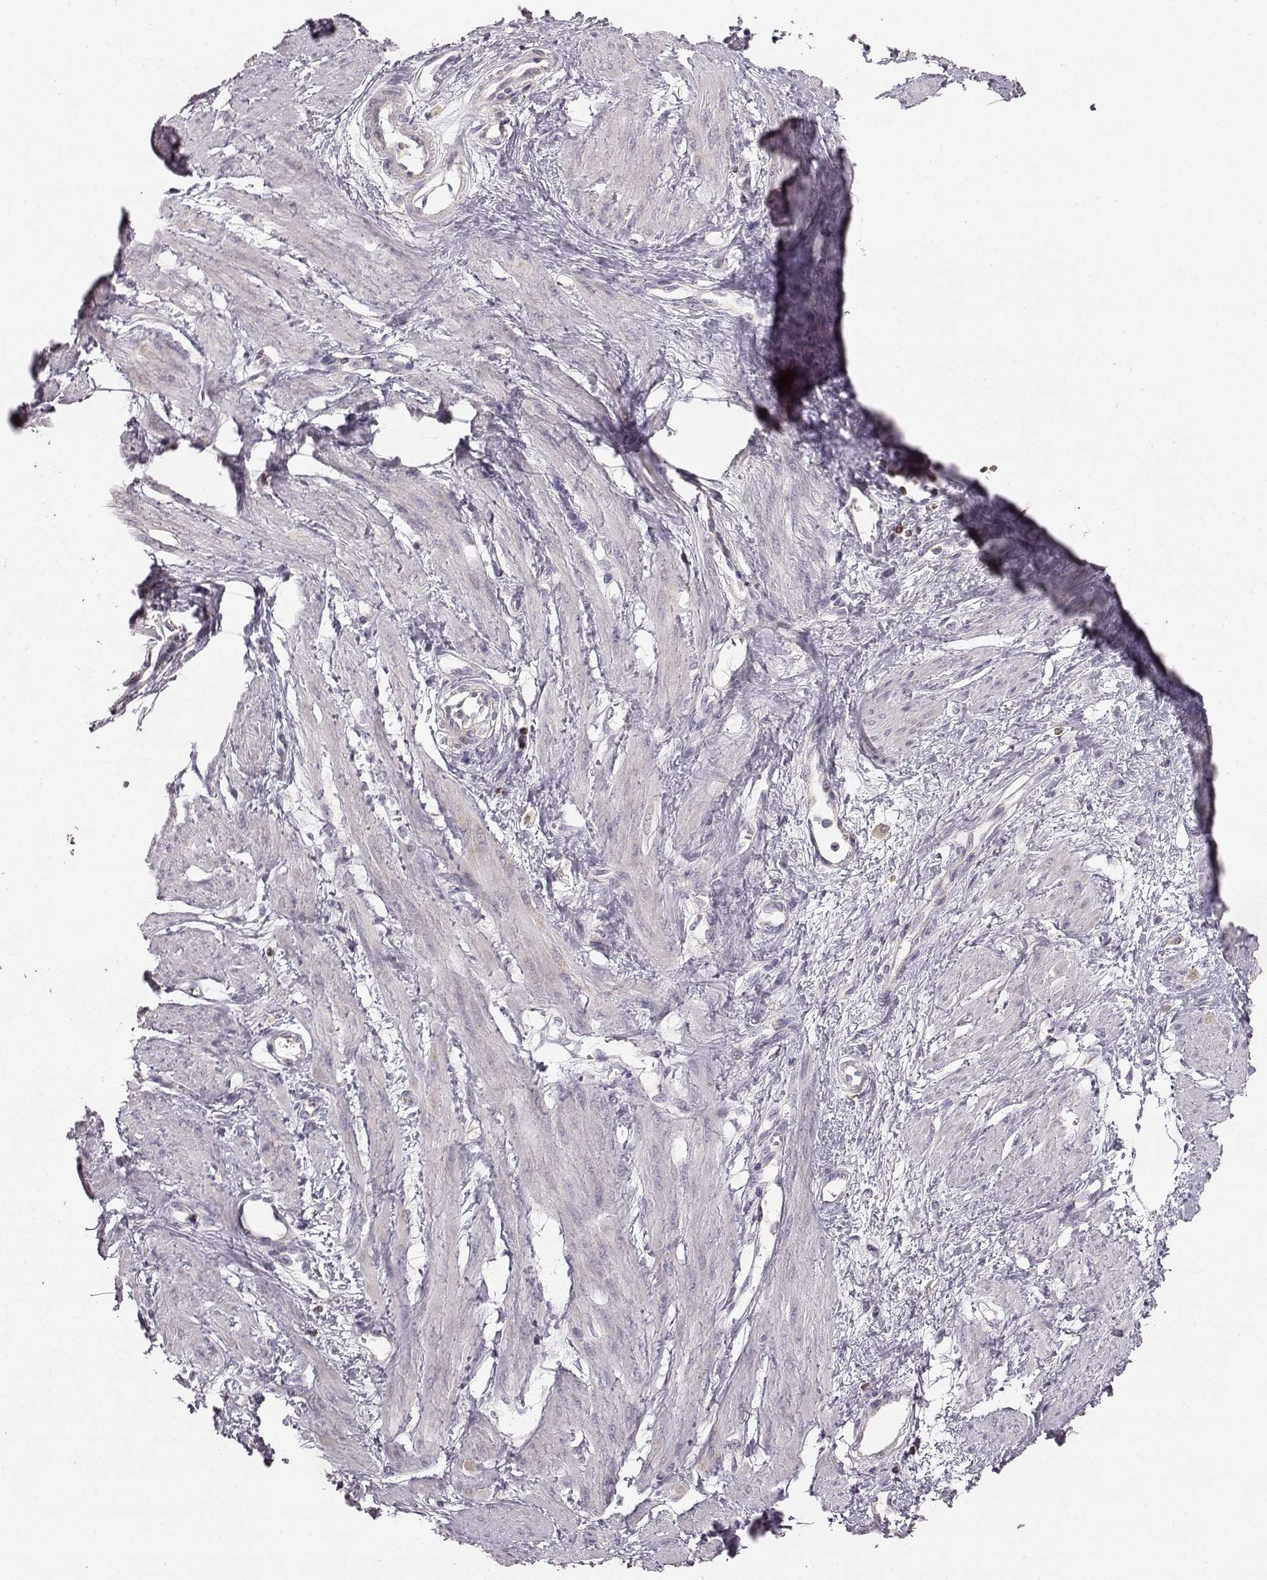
{"staining": {"intensity": "negative", "quantity": "none", "location": "none"}, "tissue": "smooth muscle", "cell_type": "Smooth muscle cells", "image_type": "normal", "snomed": [{"axis": "morphology", "description": "Normal tissue, NOS"}, {"axis": "topography", "description": "Smooth muscle"}, {"axis": "topography", "description": "Uterus"}], "caption": "This is a histopathology image of IHC staining of benign smooth muscle, which shows no staining in smooth muscle cells.", "gene": "GRAP2", "patient": {"sex": "female", "age": 39}}